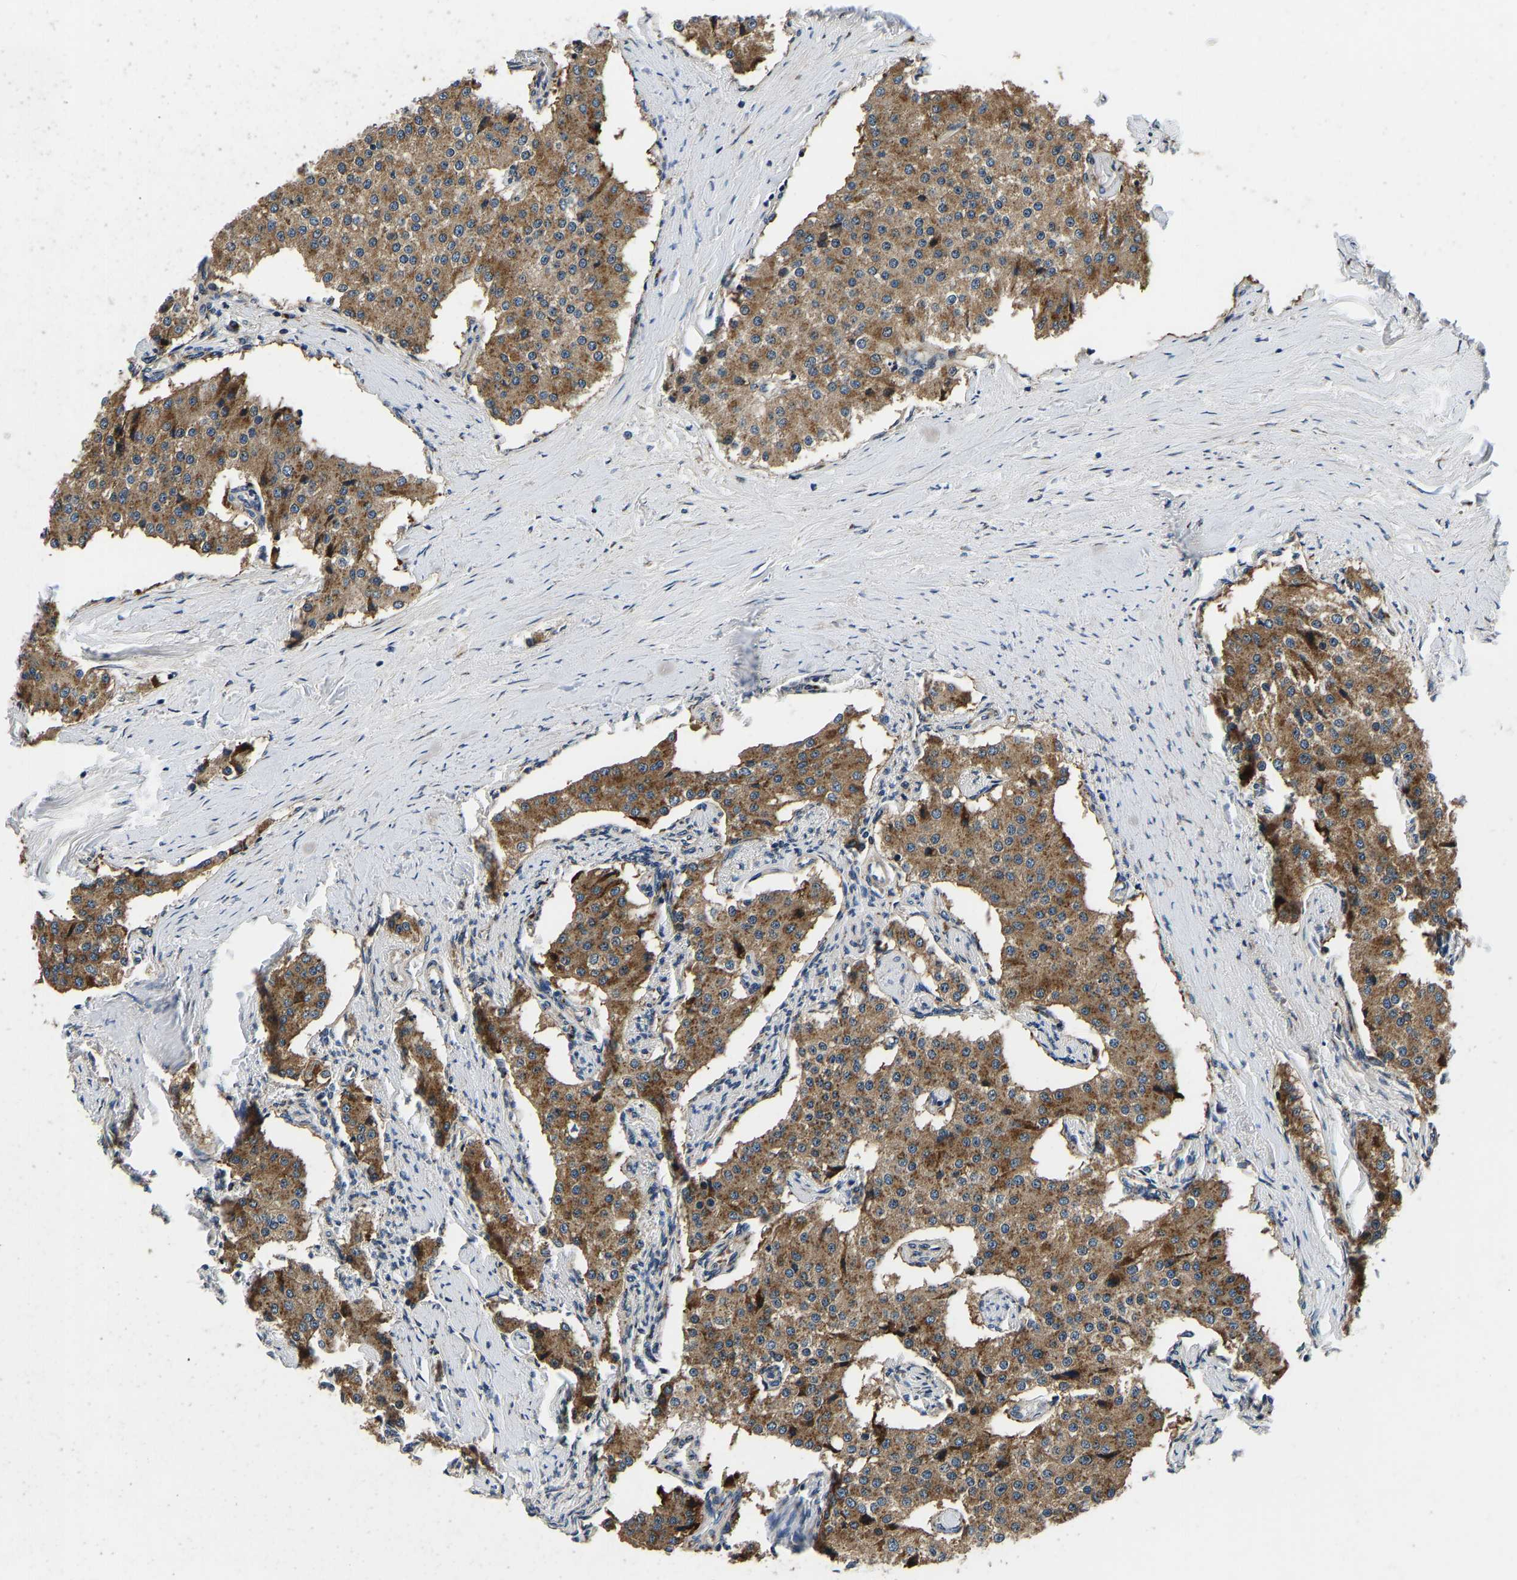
{"staining": {"intensity": "moderate", "quantity": ">75%", "location": "cytoplasmic/membranous"}, "tissue": "carcinoid", "cell_type": "Tumor cells", "image_type": "cancer", "snomed": [{"axis": "morphology", "description": "Carcinoid, malignant, NOS"}, {"axis": "topography", "description": "Colon"}], "caption": "Moderate cytoplasmic/membranous expression is appreciated in about >75% of tumor cells in carcinoid (malignant). Nuclei are stained in blue.", "gene": "RABAC1", "patient": {"sex": "female", "age": 52}}